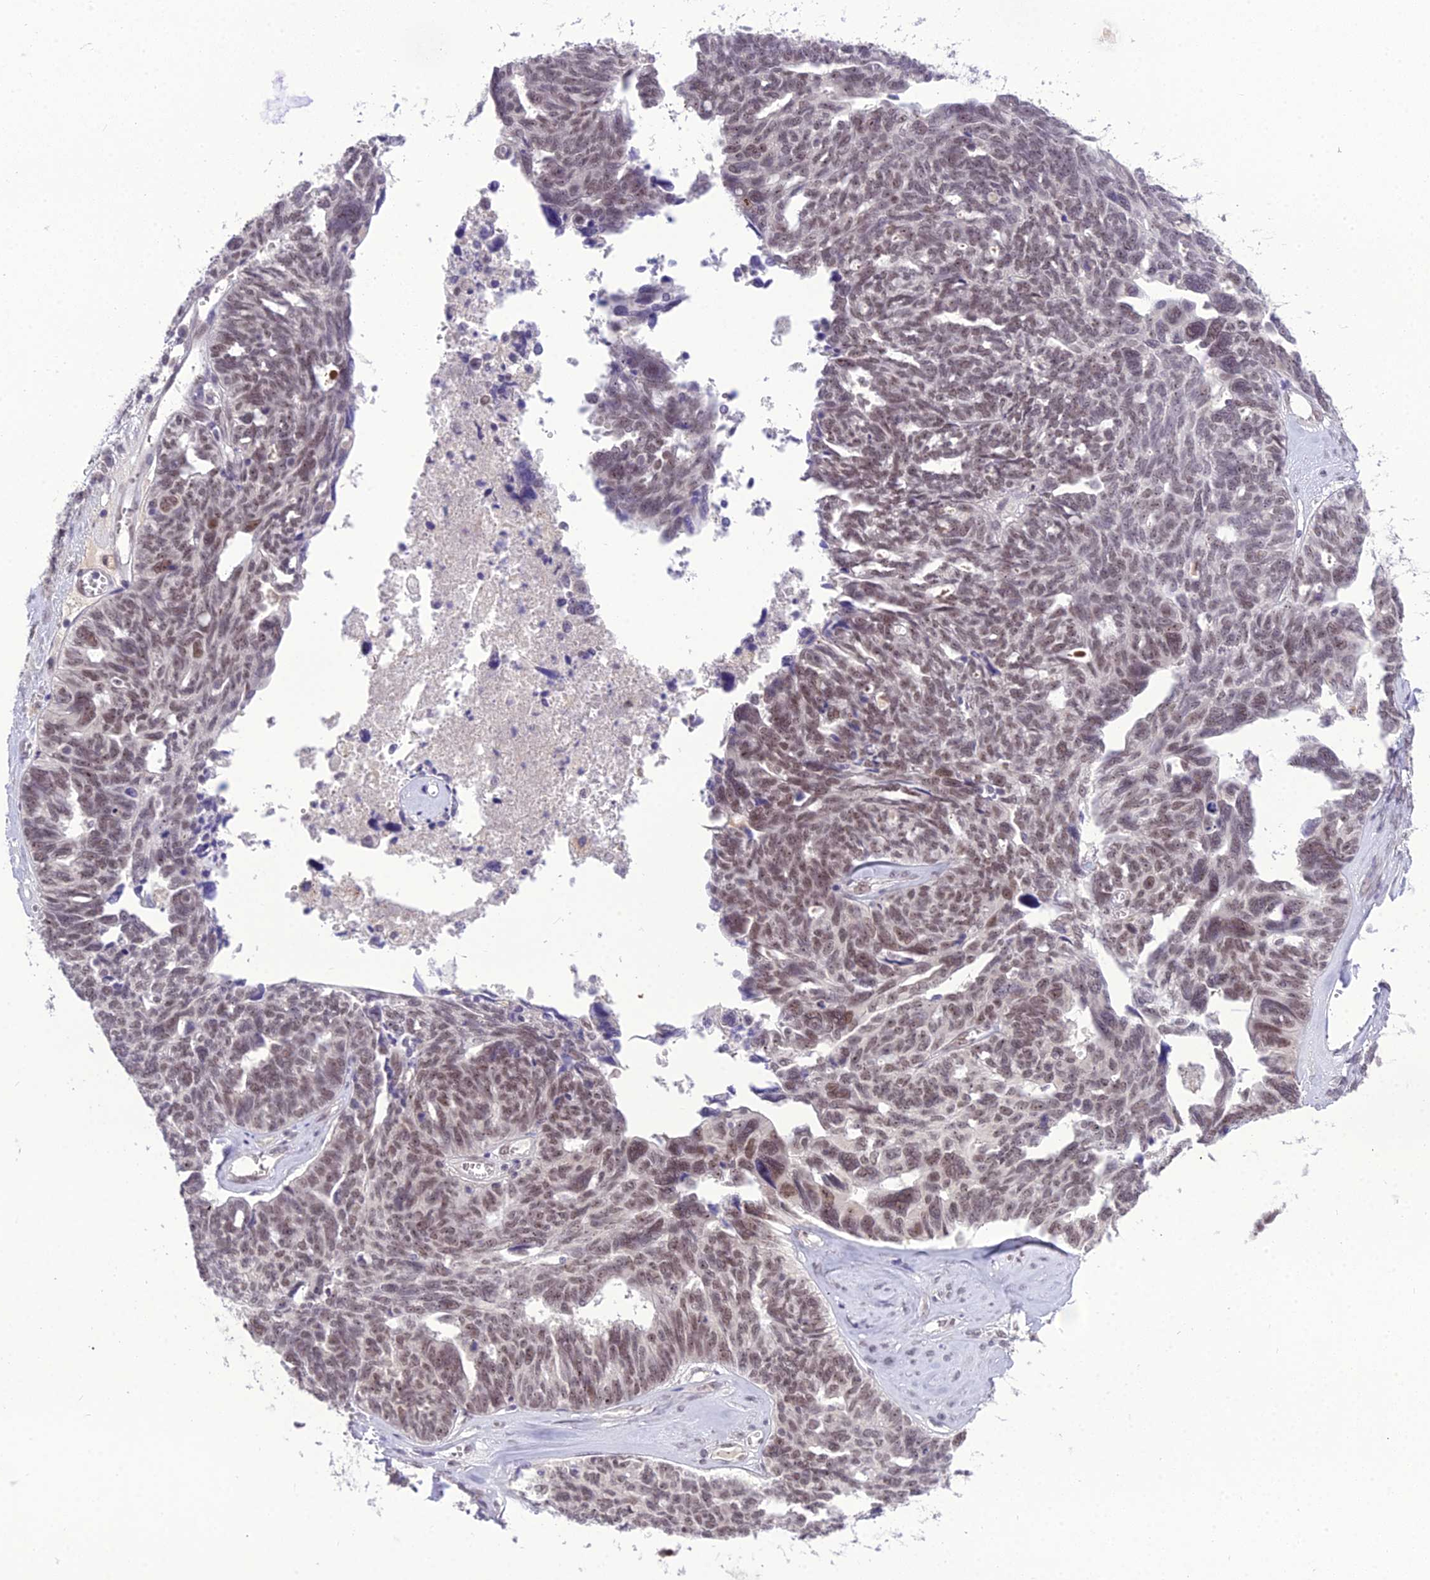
{"staining": {"intensity": "moderate", "quantity": ">75%", "location": "nuclear"}, "tissue": "ovarian cancer", "cell_type": "Tumor cells", "image_type": "cancer", "snomed": [{"axis": "morphology", "description": "Cystadenocarcinoma, serous, NOS"}, {"axis": "topography", "description": "Ovary"}], "caption": "A brown stain highlights moderate nuclear positivity of a protein in ovarian serous cystadenocarcinoma tumor cells.", "gene": "SH3RF3", "patient": {"sex": "female", "age": 79}}